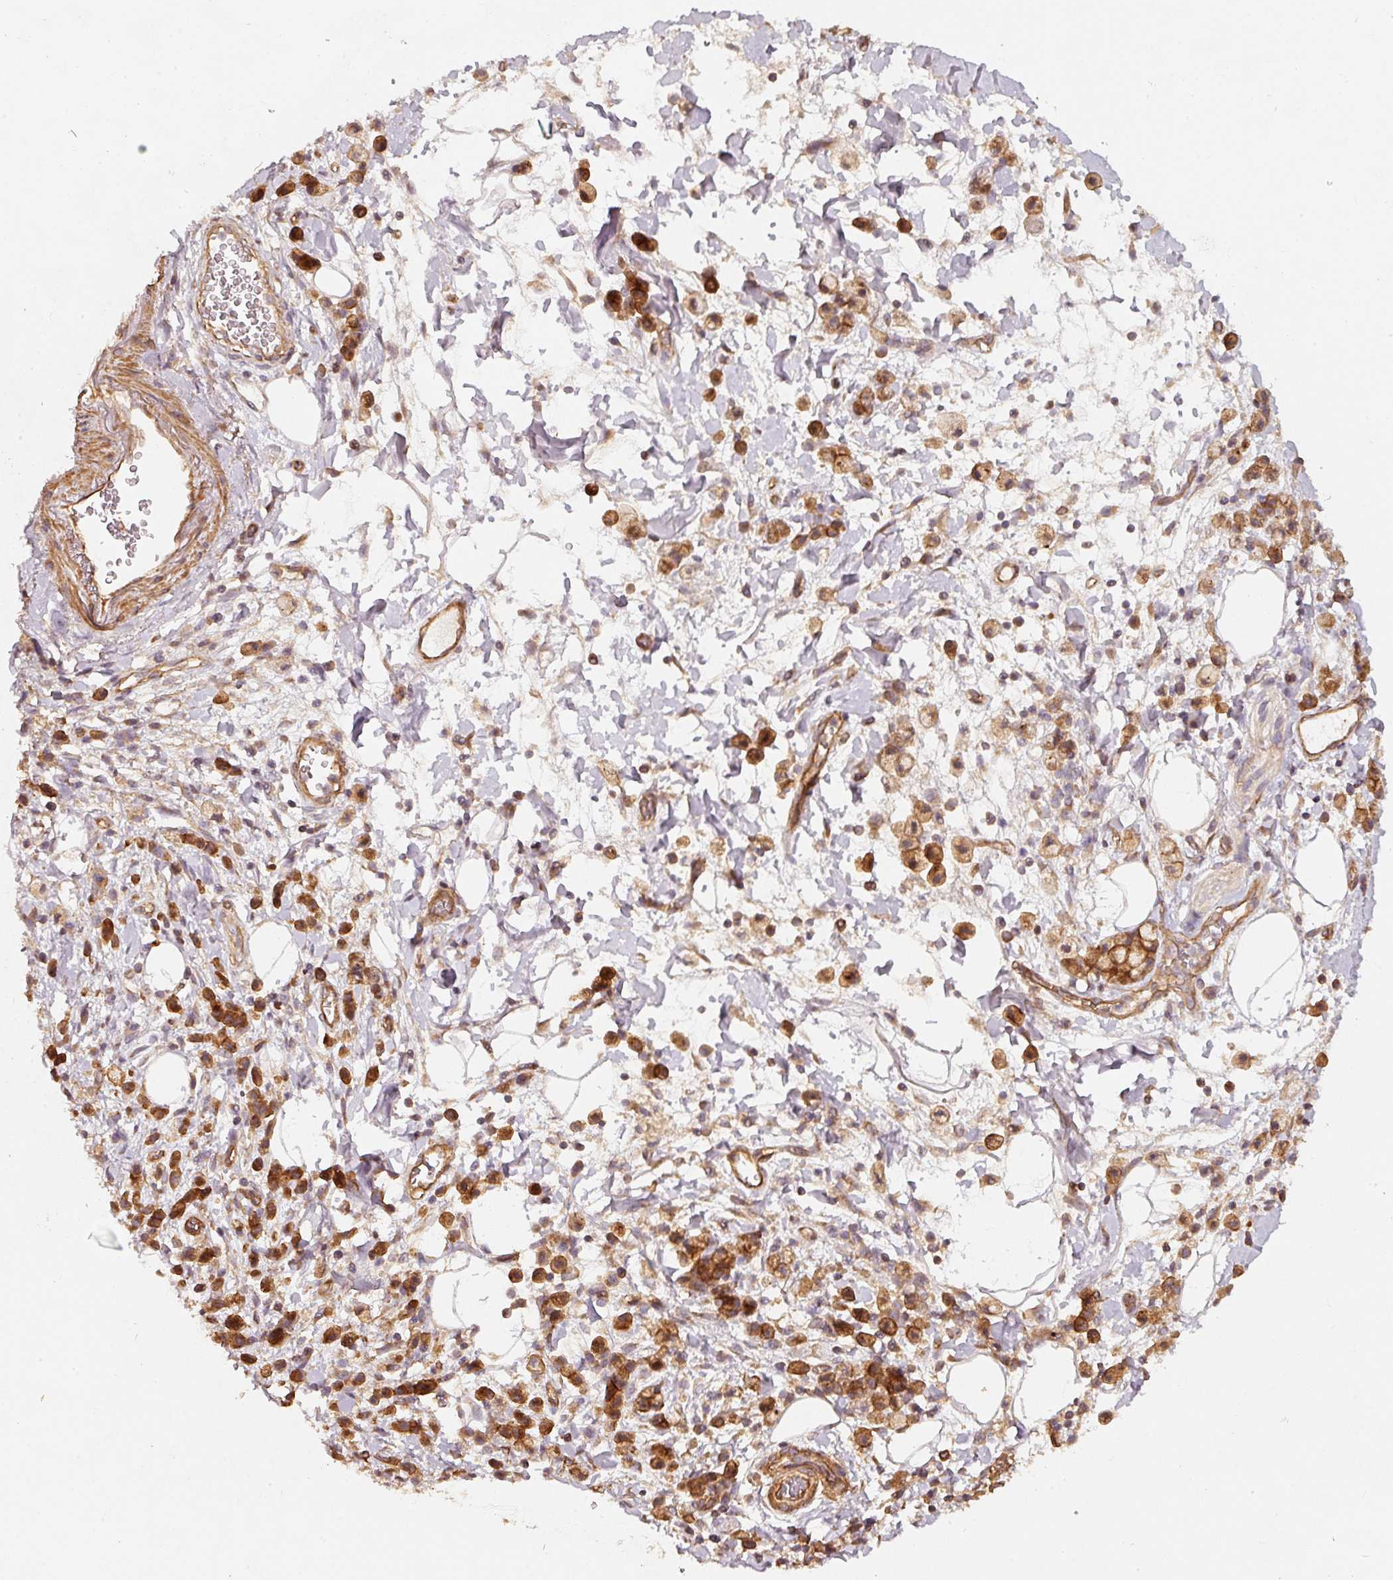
{"staining": {"intensity": "strong", "quantity": ">75%", "location": "cytoplasmic/membranous"}, "tissue": "stomach cancer", "cell_type": "Tumor cells", "image_type": "cancer", "snomed": [{"axis": "morphology", "description": "Adenocarcinoma, NOS"}, {"axis": "topography", "description": "Stomach"}], "caption": "A brown stain labels strong cytoplasmic/membranous staining of a protein in human adenocarcinoma (stomach) tumor cells.", "gene": "CEP95", "patient": {"sex": "male", "age": 77}}